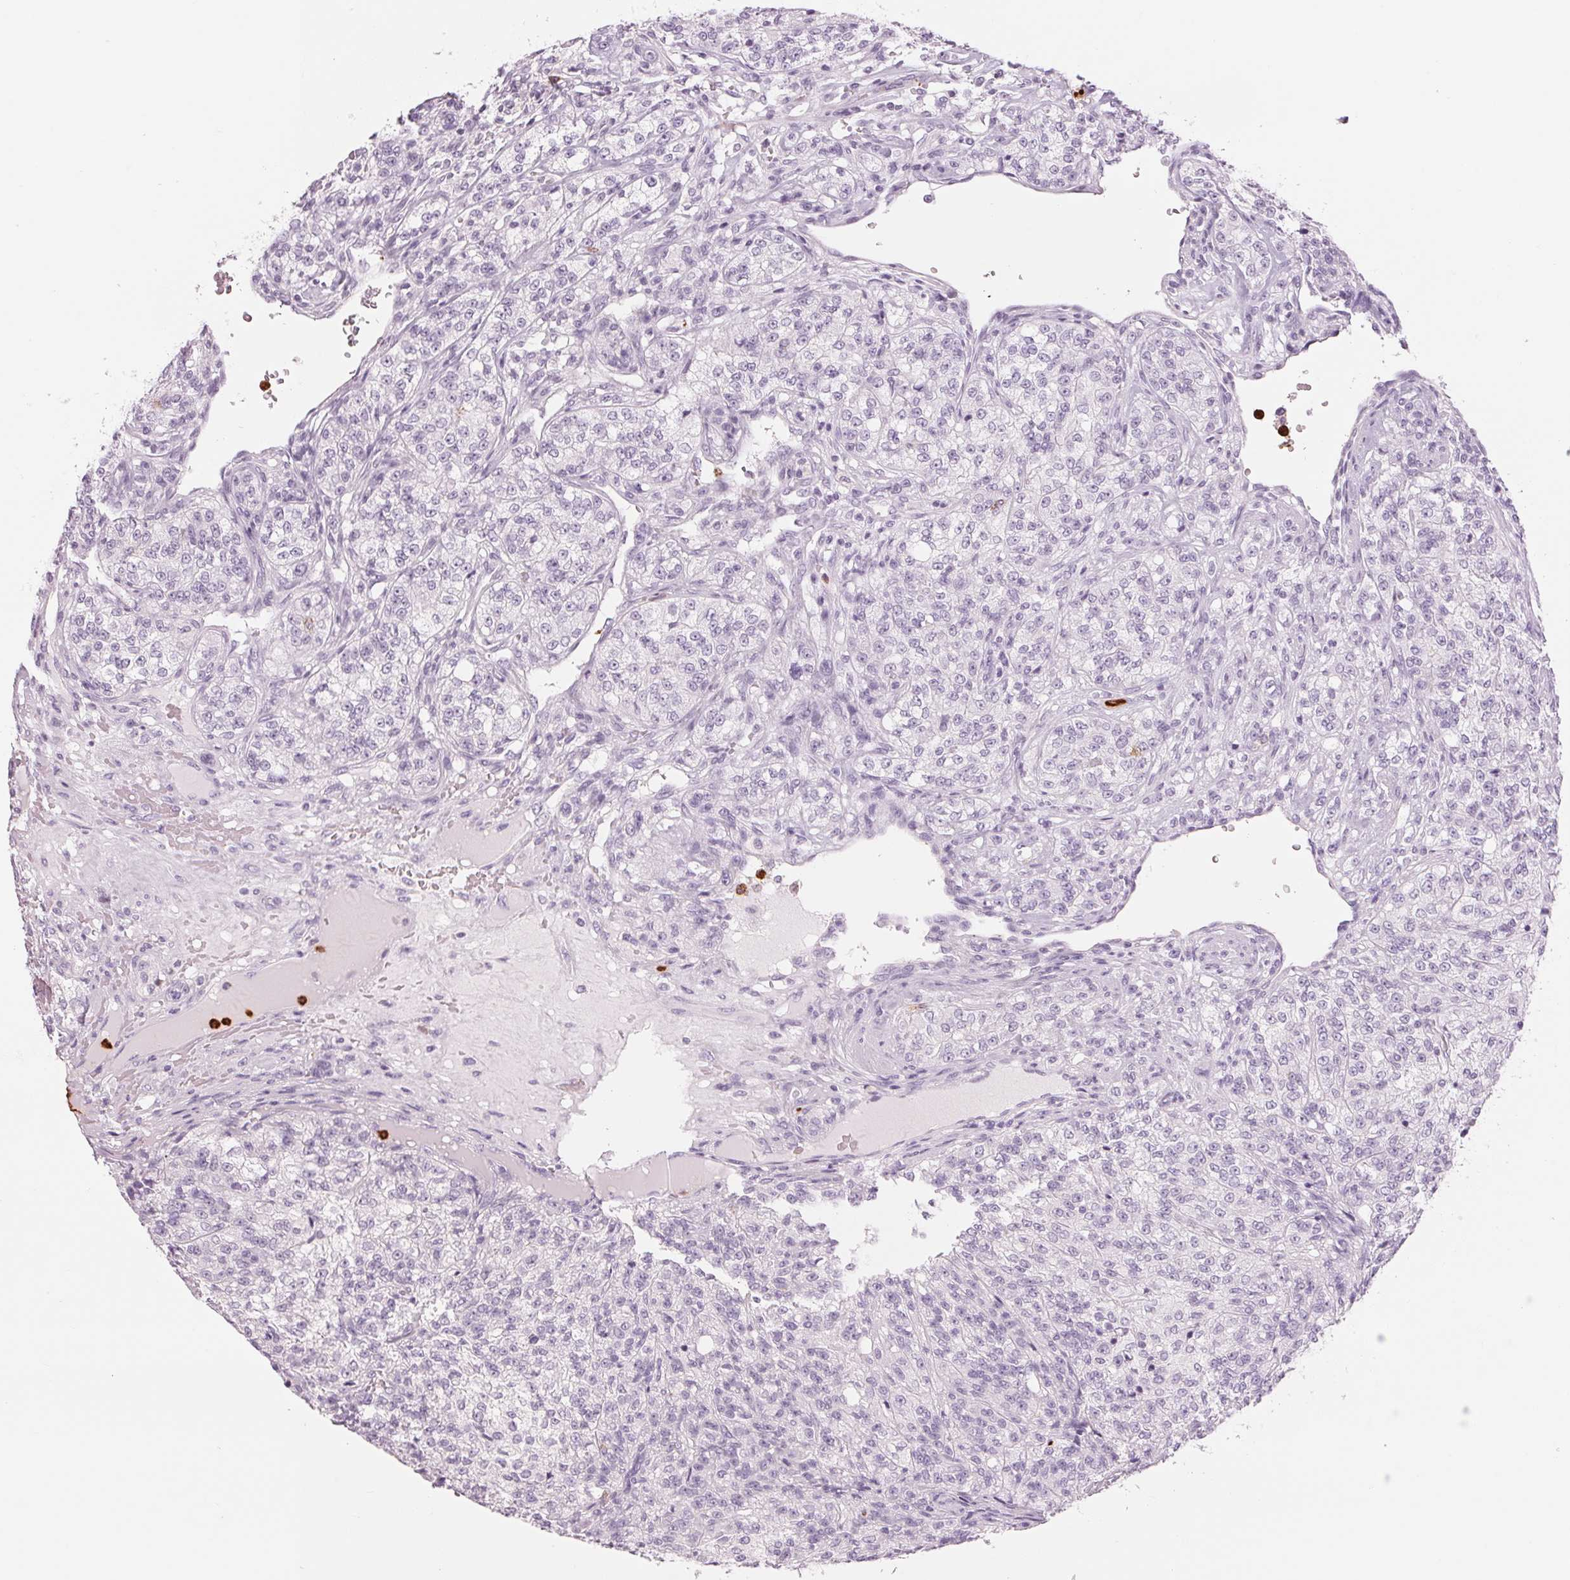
{"staining": {"intensity": "negative", "quantity": "none", "location": "none"}, "tissue": "renal cancer", "cell_type": "Tumor cells", "image_type": "cancer", "snomed": [{"axis": "morphology", "description": "Adenocarcinoma, NOS"}, {"axis": "topography", "description": "Kidney"}], "caption": "There is no significant positivity in tumor cells of renal cancer. Nuclei are stained in blue.", "gene": "KLK7", "patient": {"sex": "female", "age": 63}}